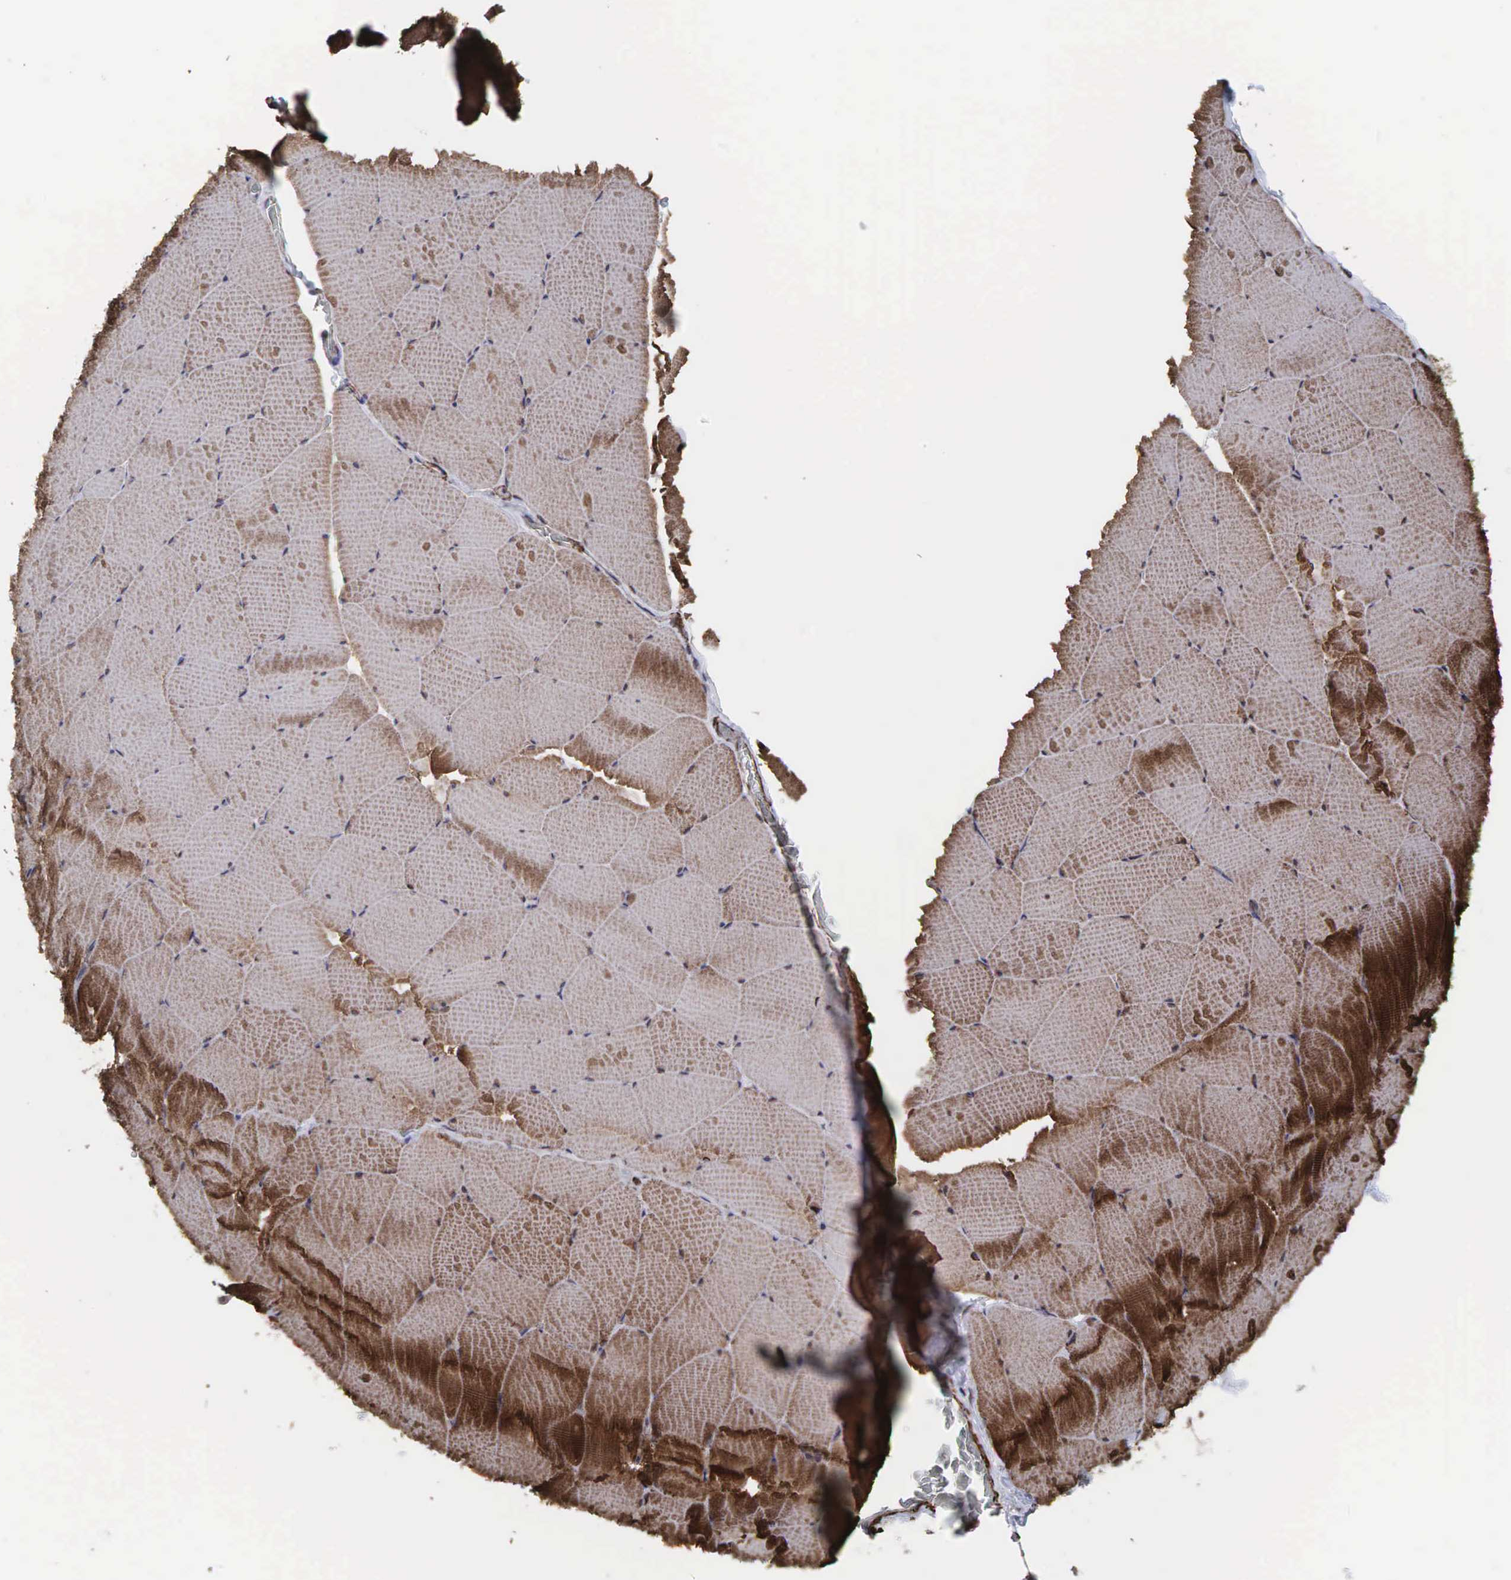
{"staining": {"intensity": "strong", "quantity": ">75%", "location": "cytoplasmic/membranous"}, "tissue": "skeletal muscle", "cell_type": "Myocytes", "image_type": "normal", "snomed": [{"axis": "morphology", "description": "Normal tissue, NOS"}, {"axis": "topography", "description": "Skeletal muscle"}, {"axis": "topography", "description": "Salivary gland"}], "caption": "Myocytes reveal strong cytoplasmic/membranous expression in about >75% of cells in unremarkable skeletal muscle.", "gene": "GPRASP1", "patient": {"sex": "male", "age": 62}}